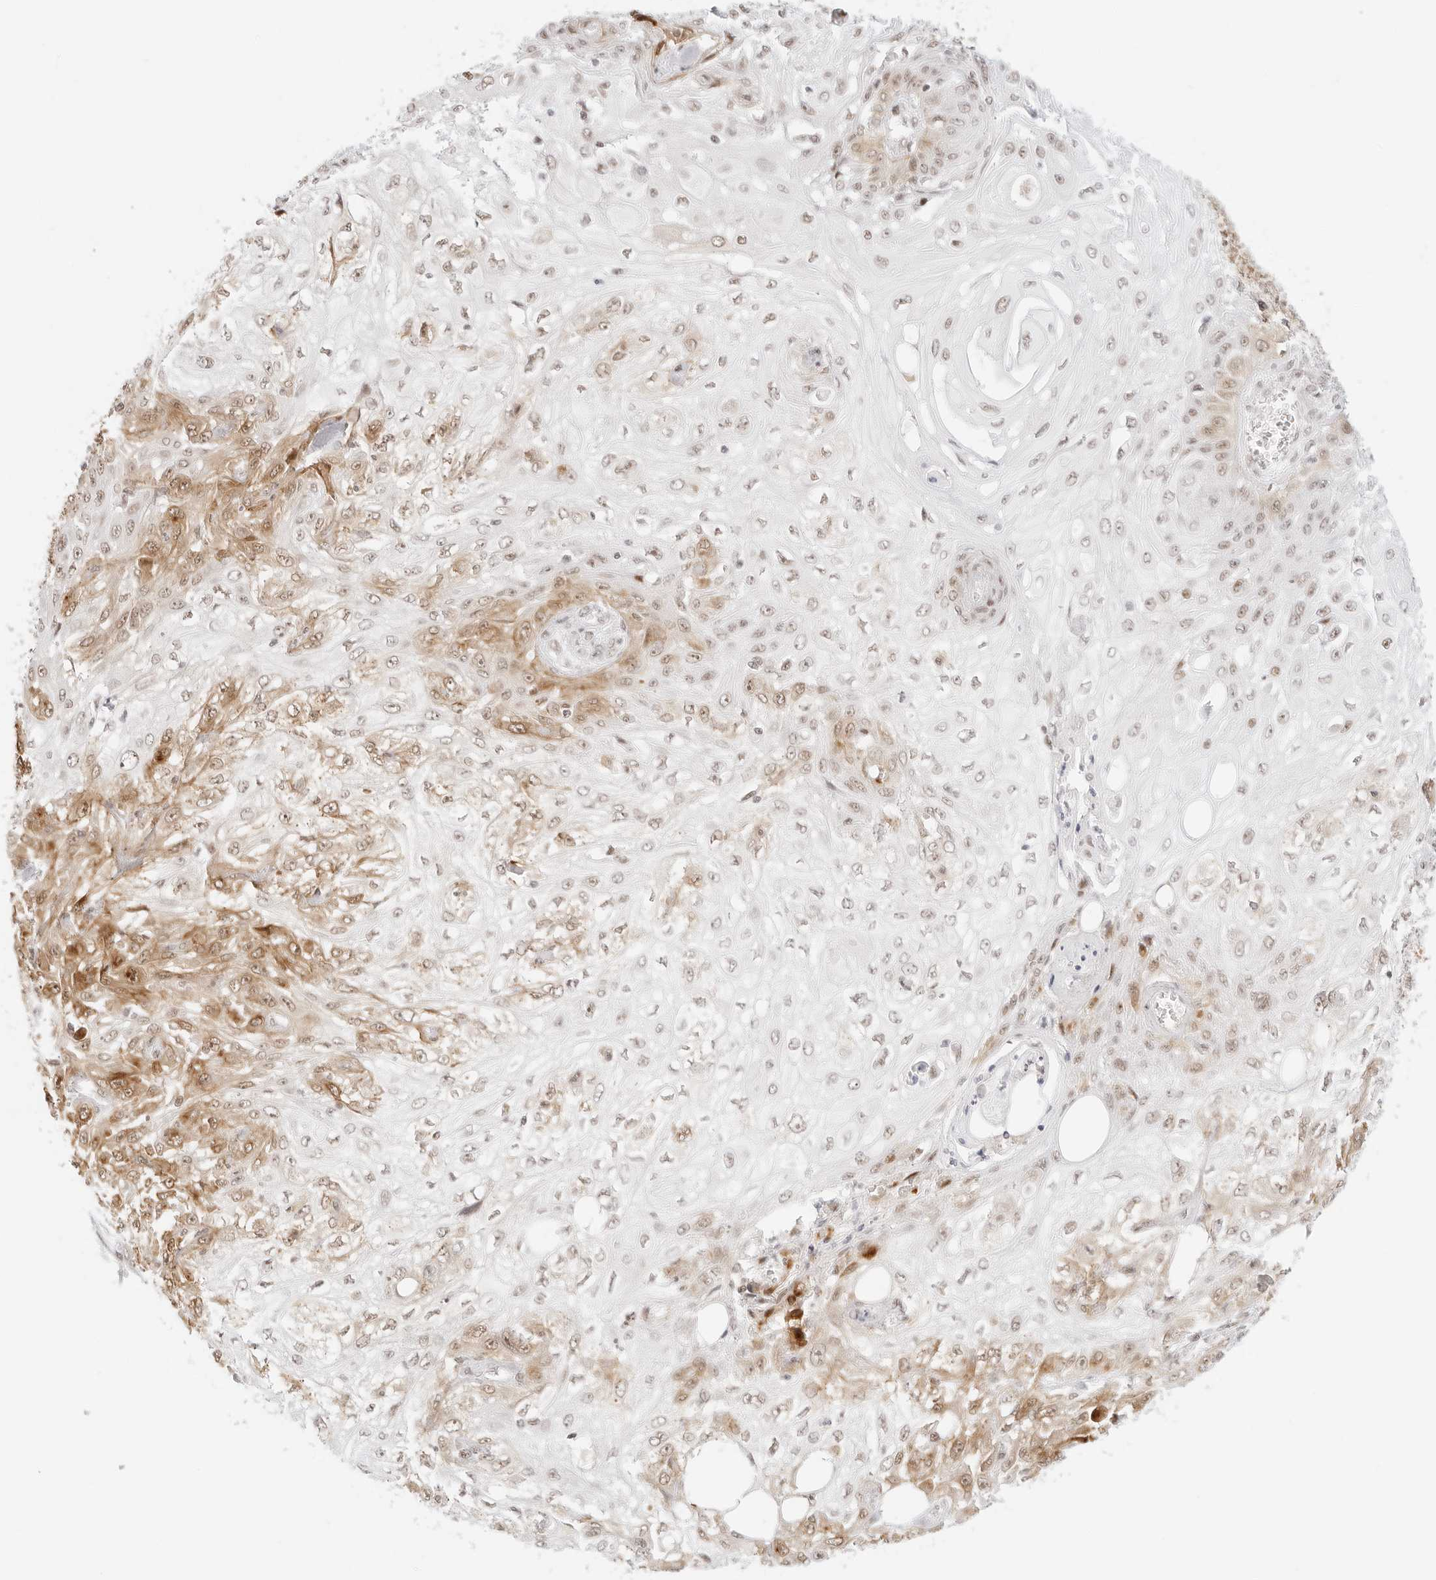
{"staining": {"intensity": "moderate", "quantity": "25%-75%", "location": "cytoplasmic/membranous,nuclear"}, "tissue": "skin cancer", "cell_type": "Tumor cells", "image_type": "cancer", "snomed": [{"axis": "morphology", "description": "Squamous cell carcinoma, NOS"}, {"axis": "morphology", "description": "Squamous cell carcinoma, metastatic, NOS"}, {"axis": "topography", "description": "Skin"}, {"axis": "topography", "description": "Lymph node"}], "caption": "Metastatic squamous cell carcinoma (skin) stained for a protein (brown) reveals moderate cytoplasmic/membranous and nuclear positive expression in approximately 25%-75% of tumor cells.", "gene": "ITGA6", "patient": {"sex": "male", "age": 75}}